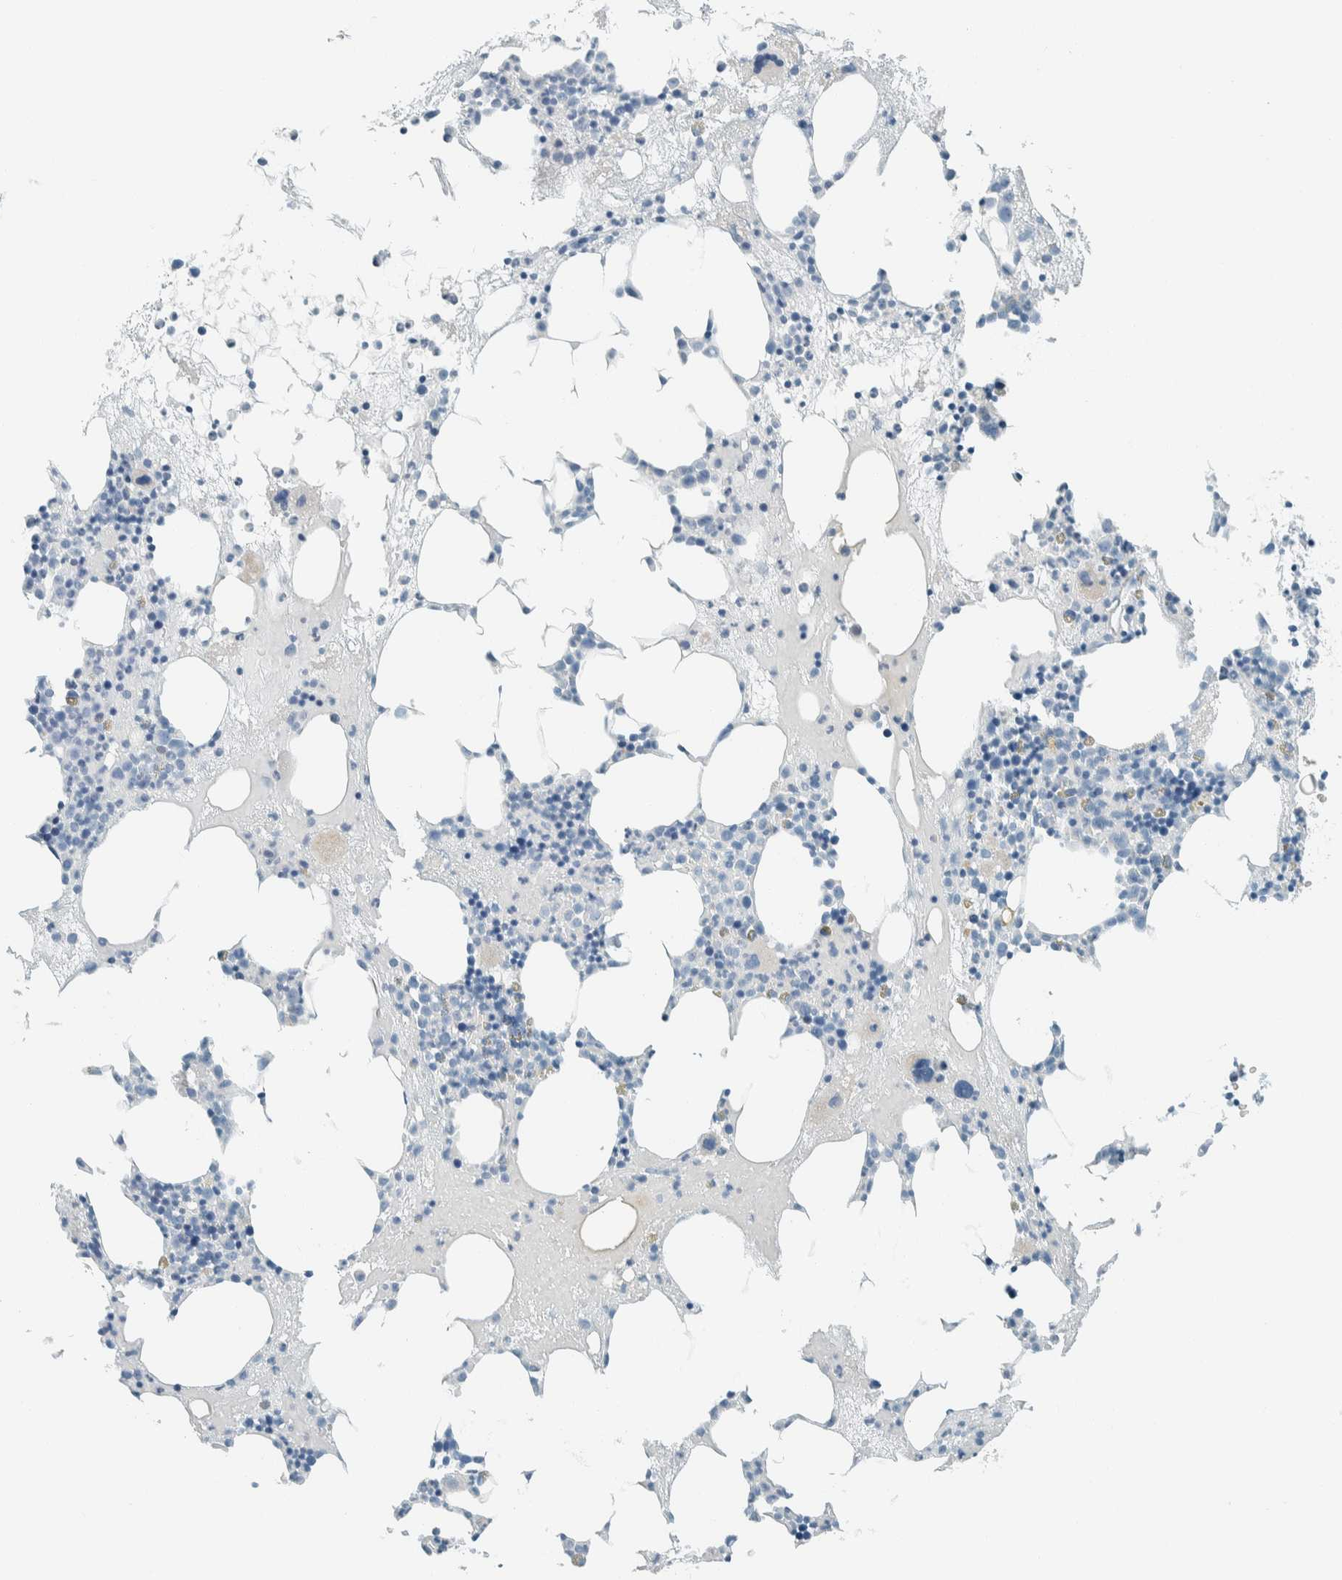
{"staining": {"intensity": "weak", "quantity": "<25%", "location": "cytoplasmic/membranous"}, "tissue": "bone marrow", "cell_type": "Hematopoietic cells", "image_type": "normal", "snomed": [{"axis": "morphology", "description": "Normal tissue, NOS"}, {"axis": "morphology", "description": "Inflammation, NOS"}, {"axis": "topography", "description": "Bone marrow"}], "caption": "DAB (3,3'-diaminobenzidine) immunohistochemical staining of benign human bone marrow displays no significant positivity in hematopoietic cells.", "gene": "SLFN12", "patient": {"sex": "female", "age": 81}}